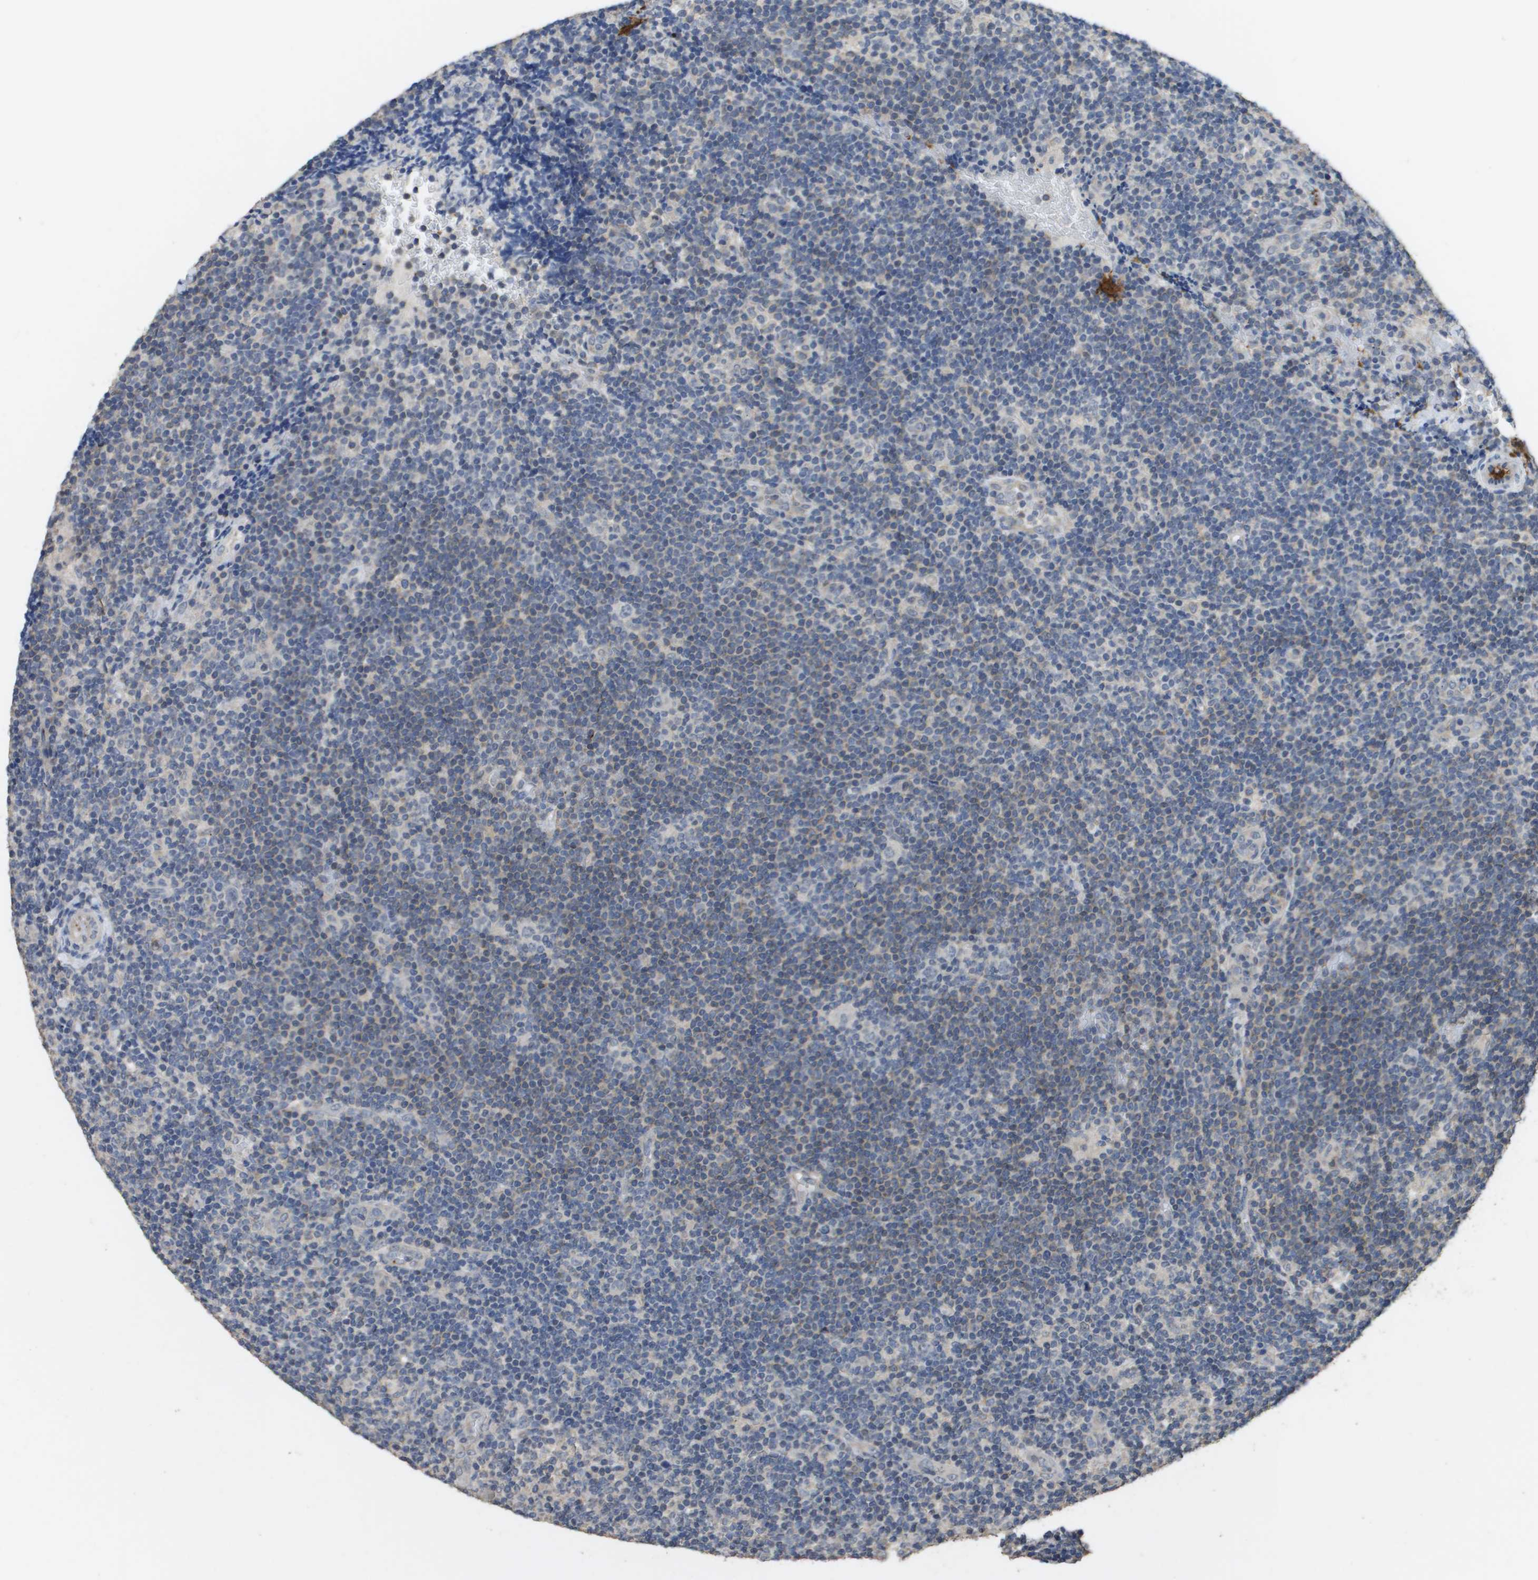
{"staining": {"intensity": "negative", "quantity": "none", "location": "none"}, "tissue": "lymphoma", "cell_type": "Tumor cells", "image_type": "cancer", "snomed": [{"axis": "morphology", "description": "Hodgkin's disease, NOS"}, {"axis": "topography", "description": "Lymph node"}], "caption": "There is no significant staining in tumor cells of Hodgkin's disease.", "gene": "RAB27B", "patient": {"sex": "female", "age": 57}}